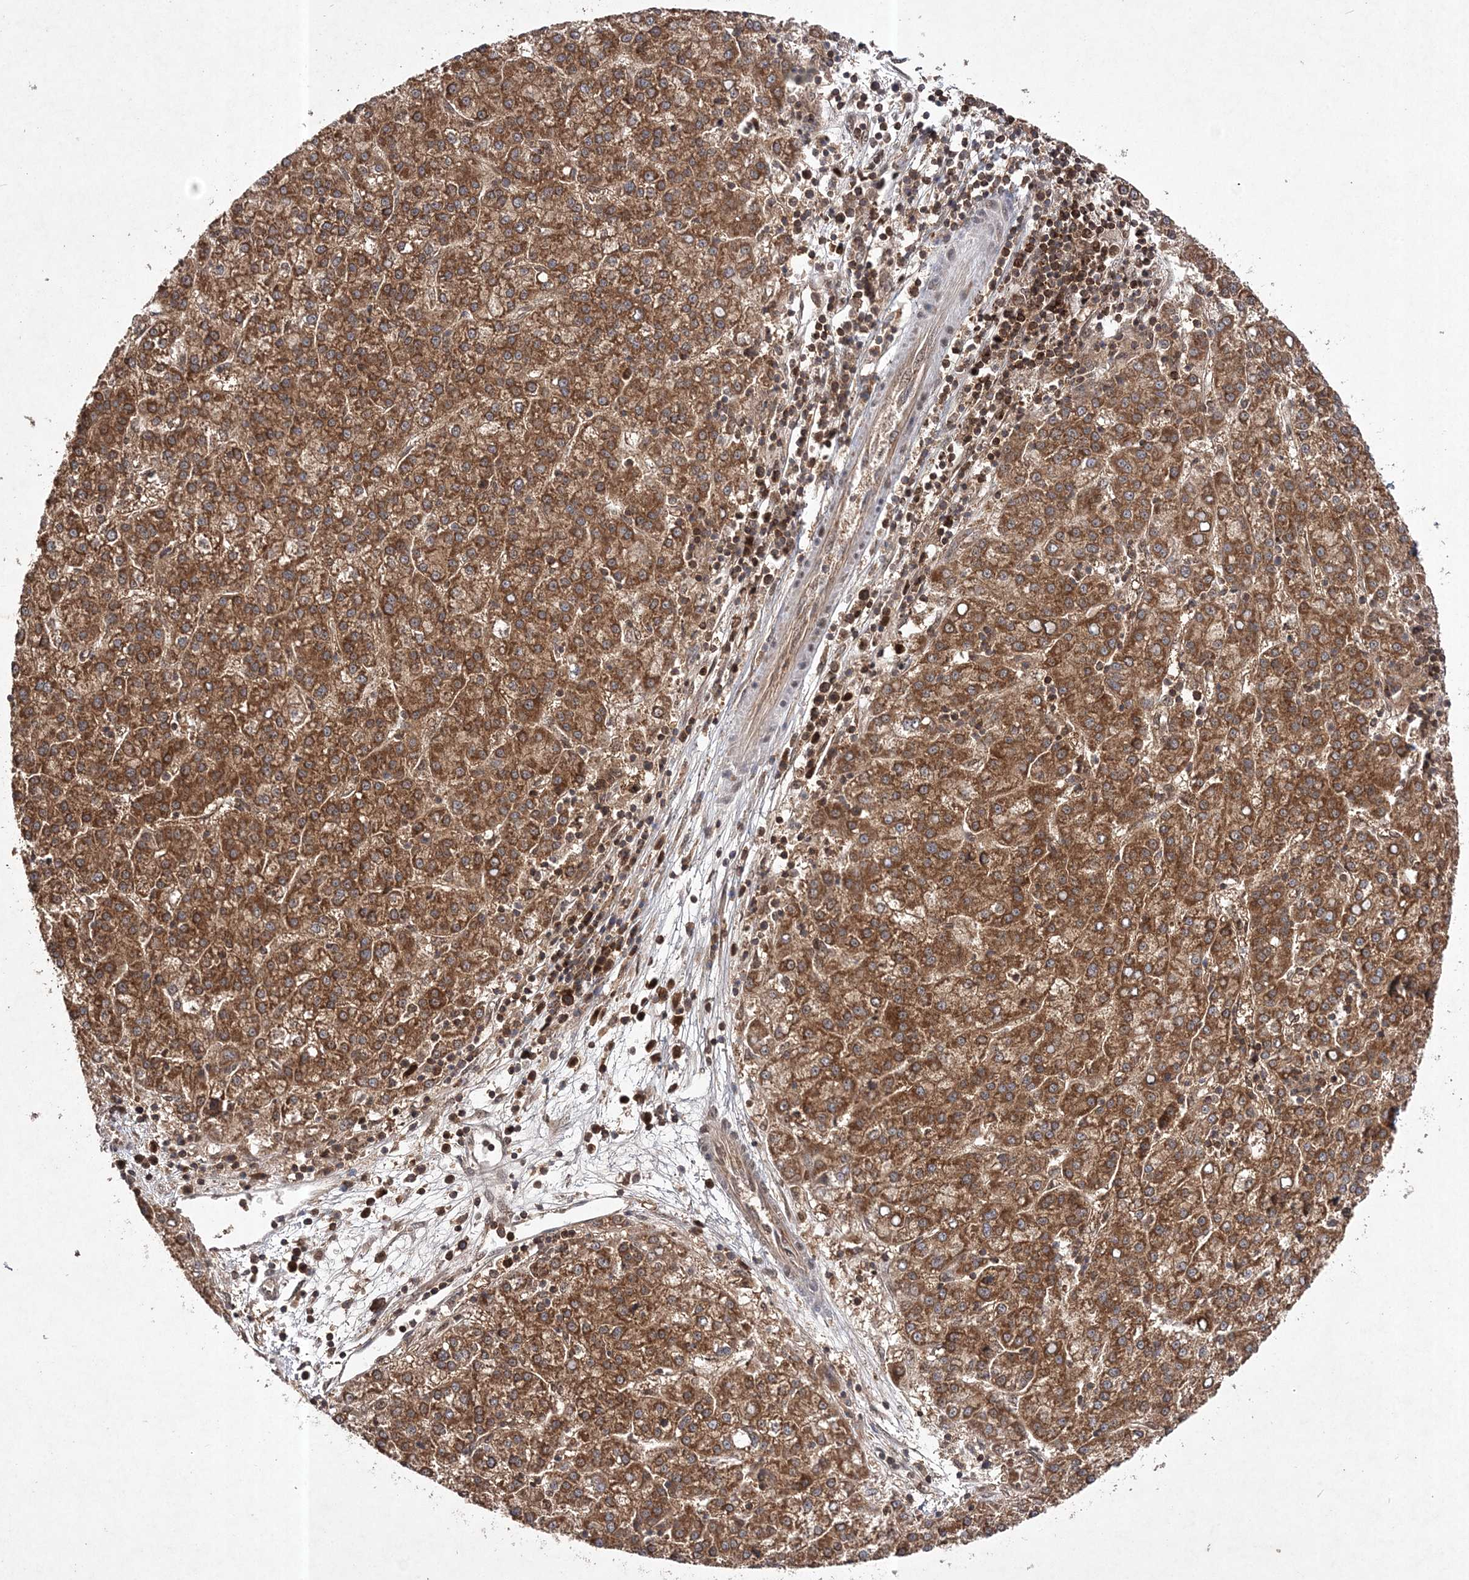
{"staining": {"intensity": "moderate", "quantity": ">75%", "location": "cytoplasmic/membranous"}, "tissue": "liver cancer", "cell_type": "Tumor cells", "image_type": "cancer", "snomed": [{"axis": "morphology", "description": "Carcinoma, Hepatocellular, NOS"}, {"axis": "topography", "description": "Liver"}], "caption": "A brown stain highlights moderate cytoplasmic/membranous expression of a protein in liver cancer tumor cells.", "gene": "NIF3L1", "patient": {"sex": "female", "age": 58}}